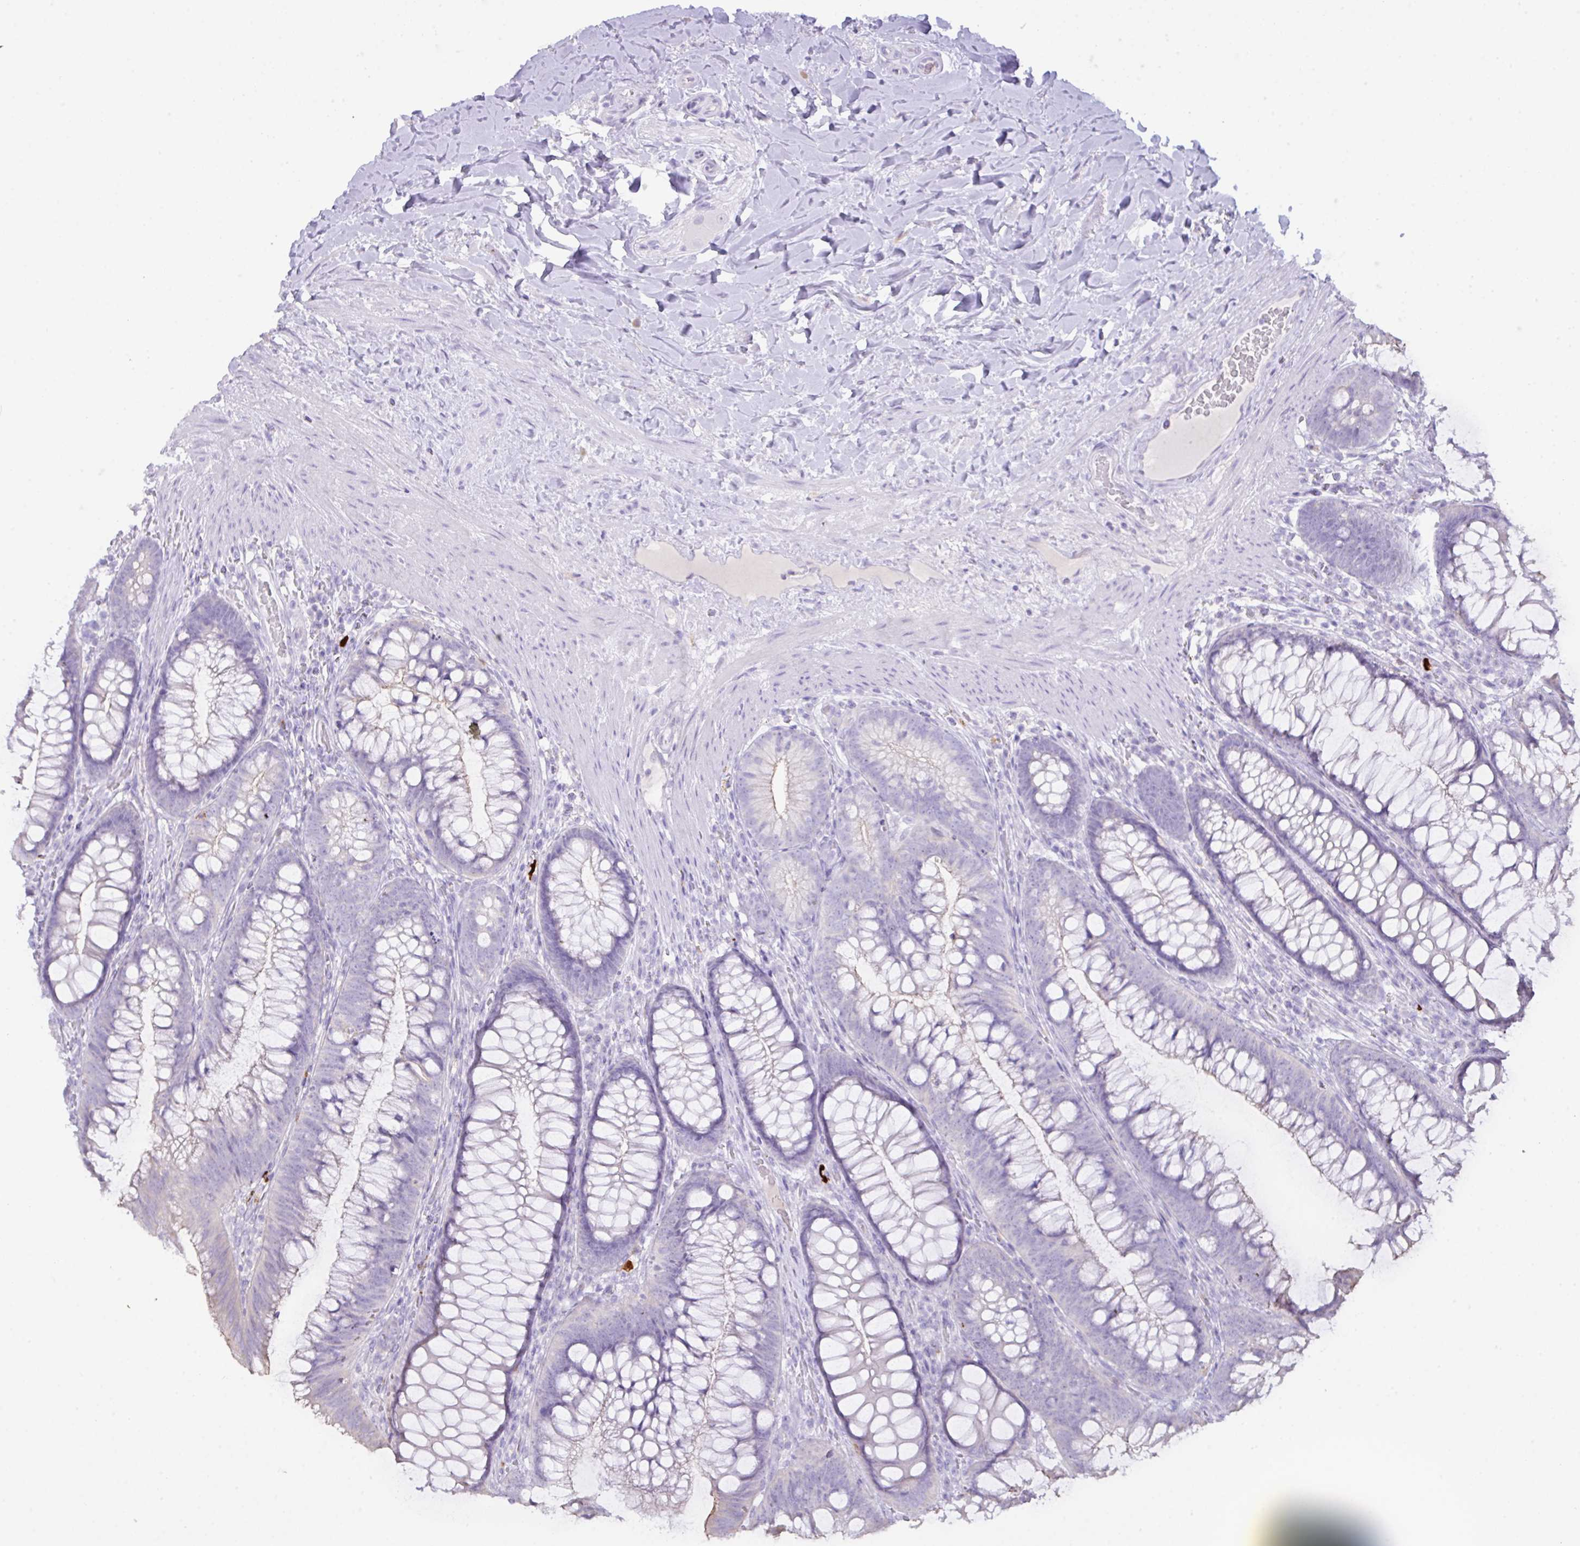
{"staining": {"intensity": "negative", "quantity": "none", "location": "none"}, "tissue": "colon", "cell_type": "Endothelial cells", "image_type": "normal", "snomed": [{"axis": "morphology", "description": "Normal tissue, NOS"}, {"axis": "morphology", "description": "Adenoma, NOS"}, {"axis": "topography", "description": "Soft tissue"}, {"axis": "topography", "description": "Colon"}], "caption": "High power microscopy photomicrograph of an immunohistochemistry histopathology image of unremarkable colon, revealing no significant expression in endothelial cells.", "gene": "CST11", "patient": {"sex": "male", "age": 47}}